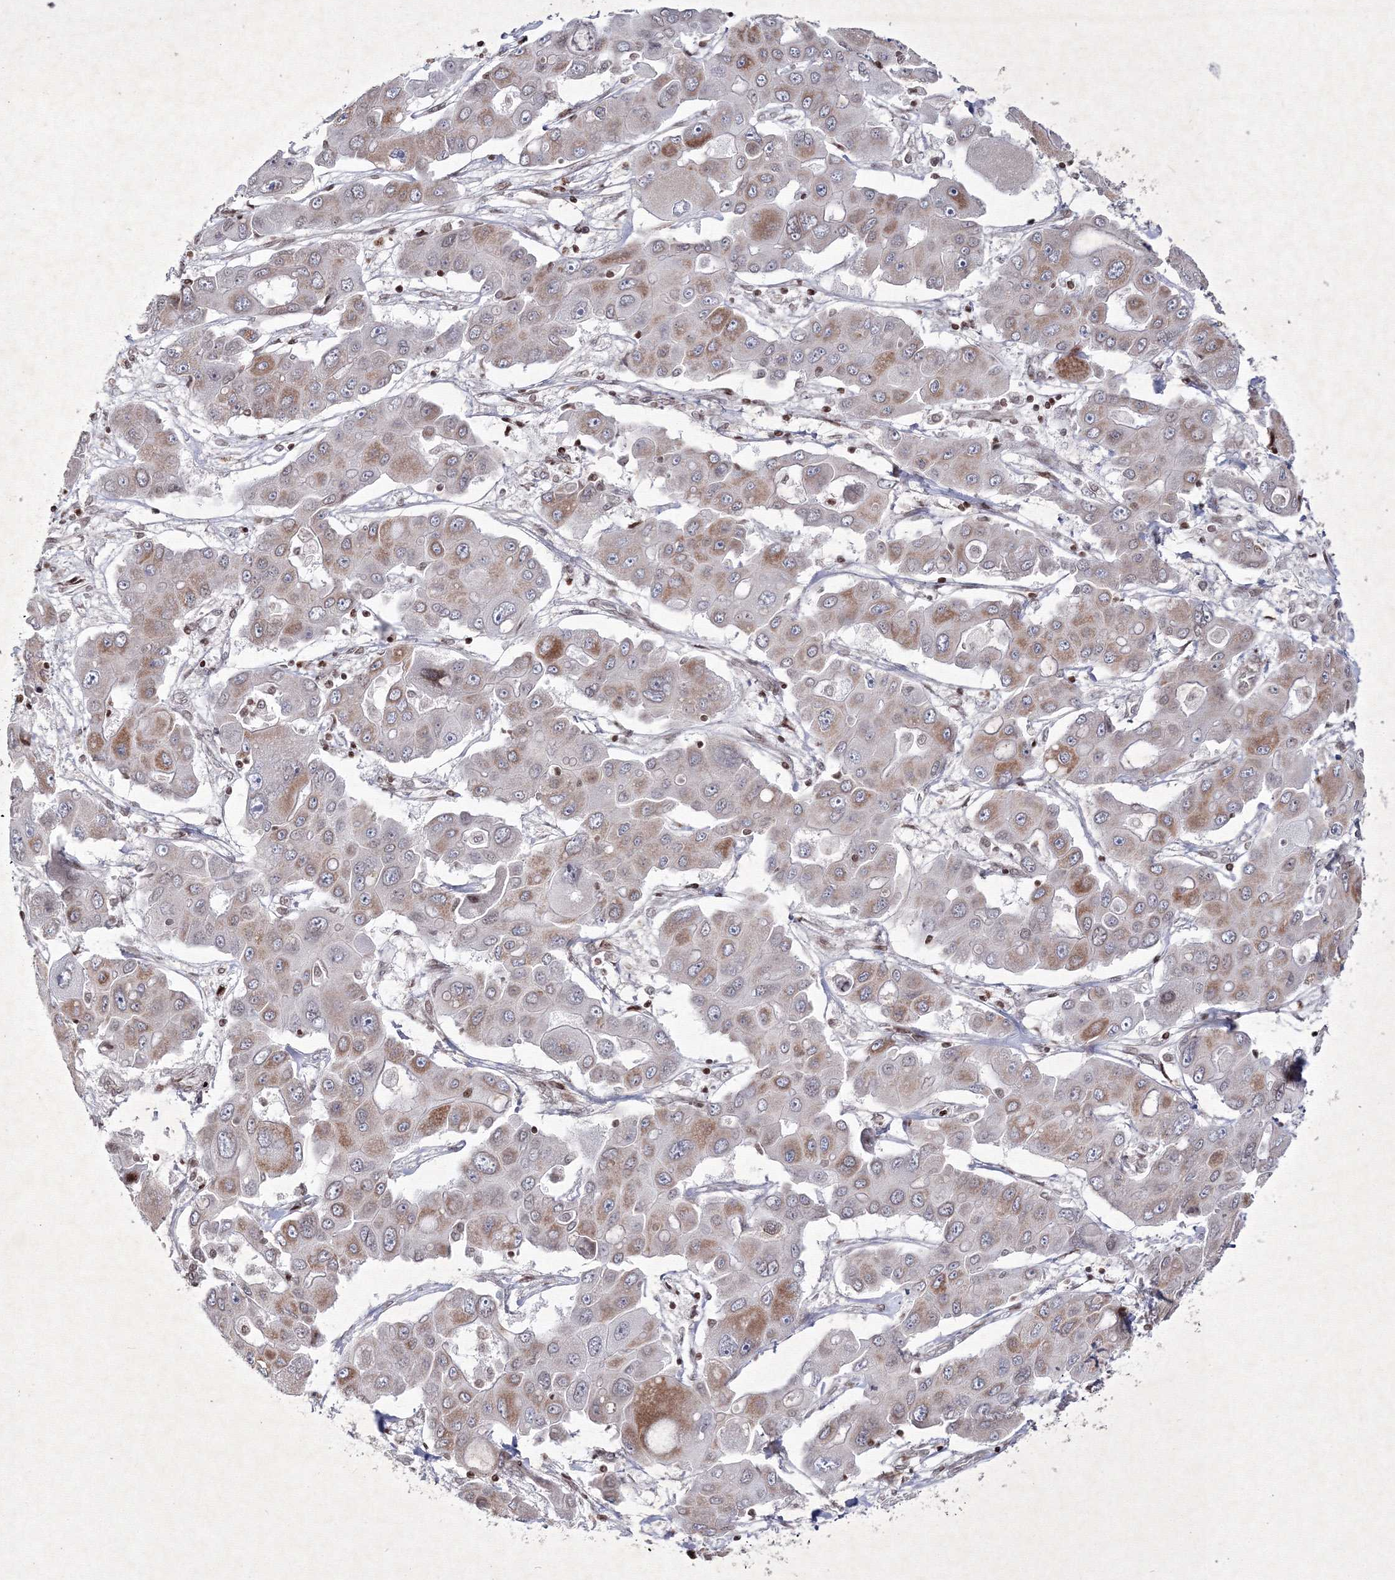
{"staining": {"intensity": "moderate", "quantity": "<25%", "location": "cytoplasmic/membranous"}, "tissue": "liver cancer", "cell_type": "Tumor cells", "image_type": "cancer", "snomed": [{"axis": "morphology", "description": "Cholangiocarcinoma"}, {"axis": "topography", "description": "Liver"}], "caption": "Tumor cells demonstrate low levels of moderate cytoplasmic/membranous staining in about <25% of cells in cholangiocarcinoma (liver). The staining was performed using DAB (3,3'-diaminobenzidine), with brown indicating positive protein expression. Nuclei are stained blue with hematoxylin.", "gene": "SMIM29", "patient": {"sex": "male", "age": 67}}